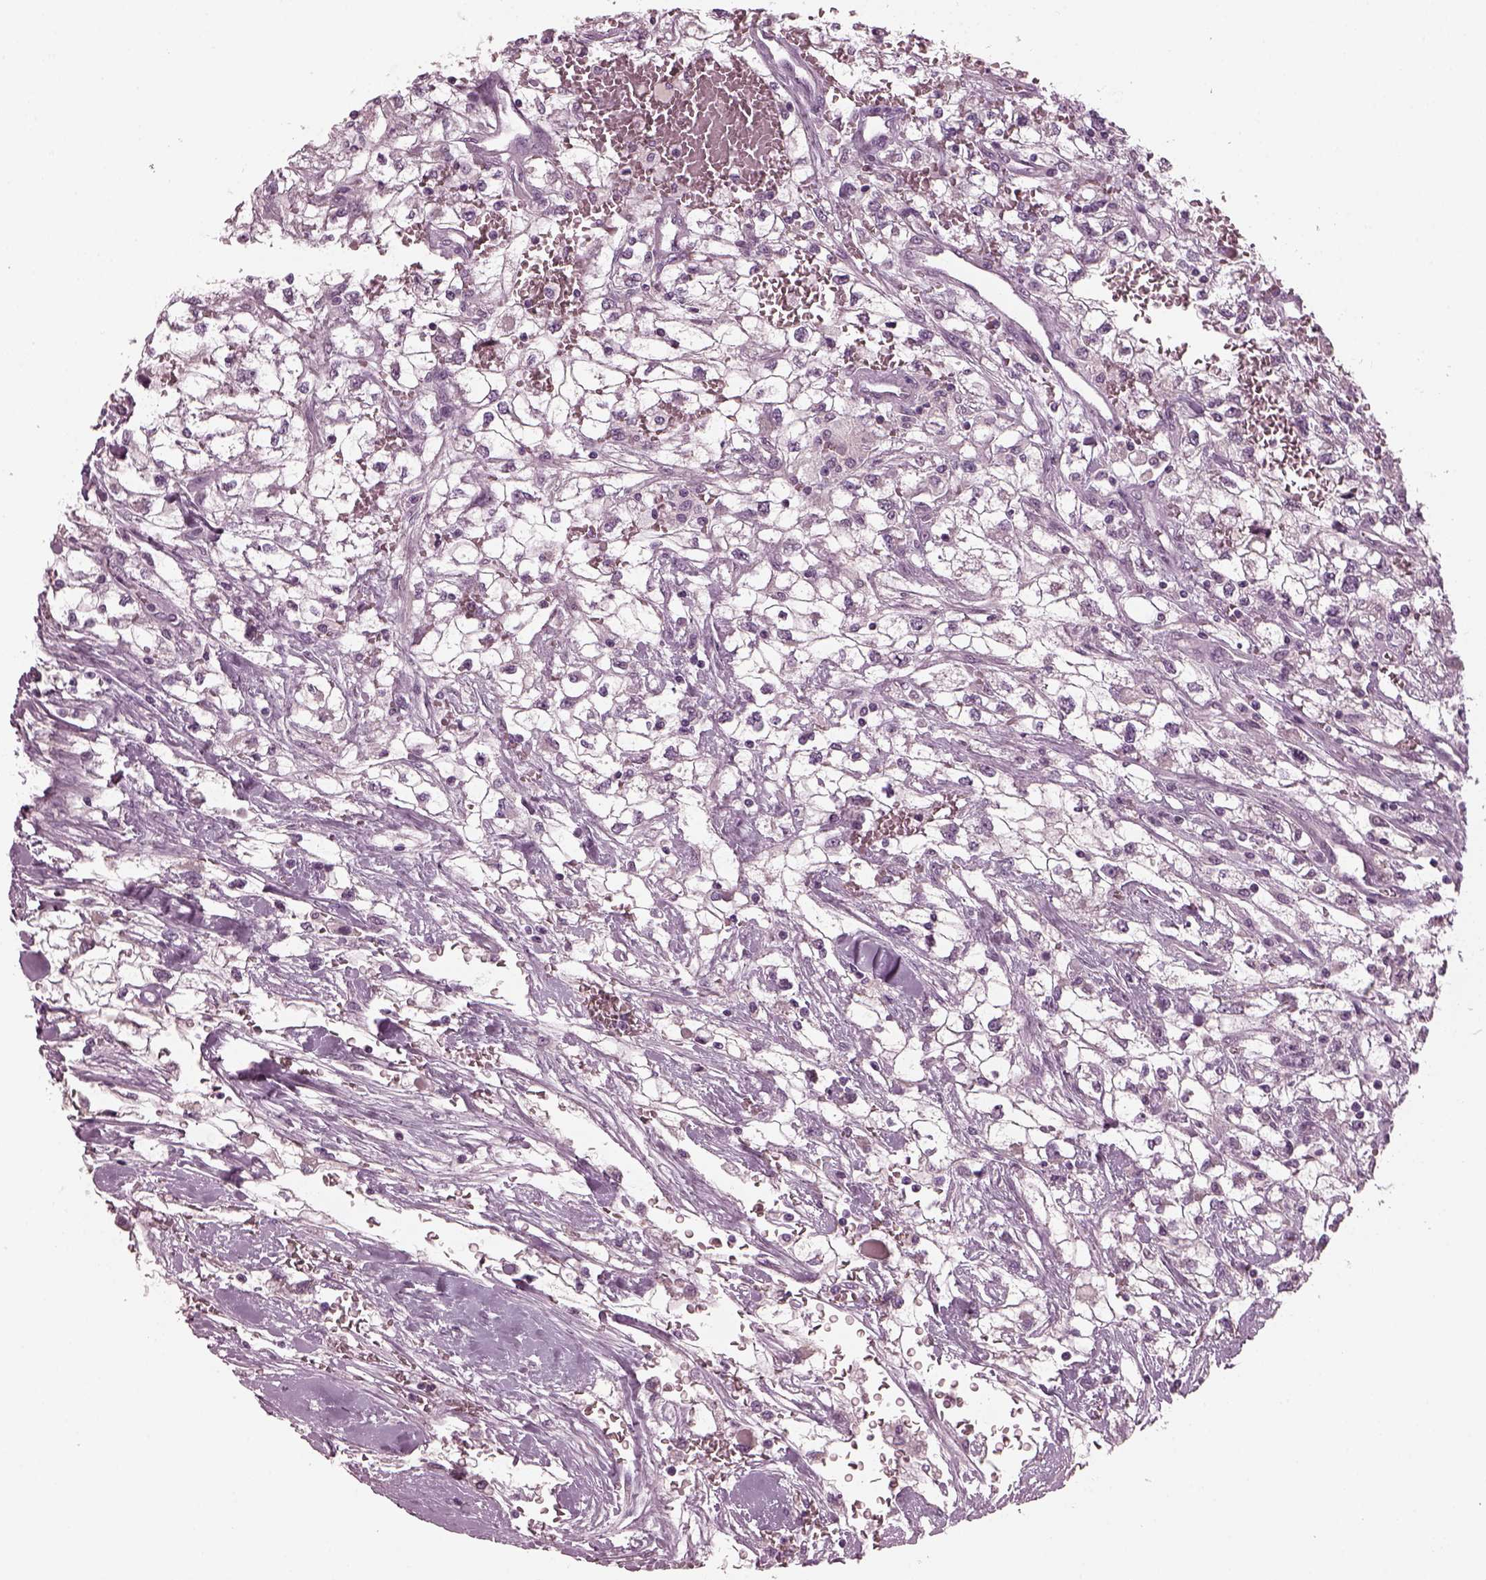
{"staining": {"intensity": "negative", "quantity": "none", "location": "none"}, "tissue": "renal cancer", "cell_type": "Tumor cells", "image_type": "cancer", "snomed": [{"axis": "morphology", "description": "Adenocarcinoma, NOS"}, {"axis": "topography", "description": "Kidney"}], "caption": "The IHC image has no significant staining in tumor cells of adenocarcinoma (renal) tissue. (DAB immunohistochemistry (IHC) with hematoxylin counter stain).", "gene": "CLCN4", "patient": {"sex": "male", "age": 59}}